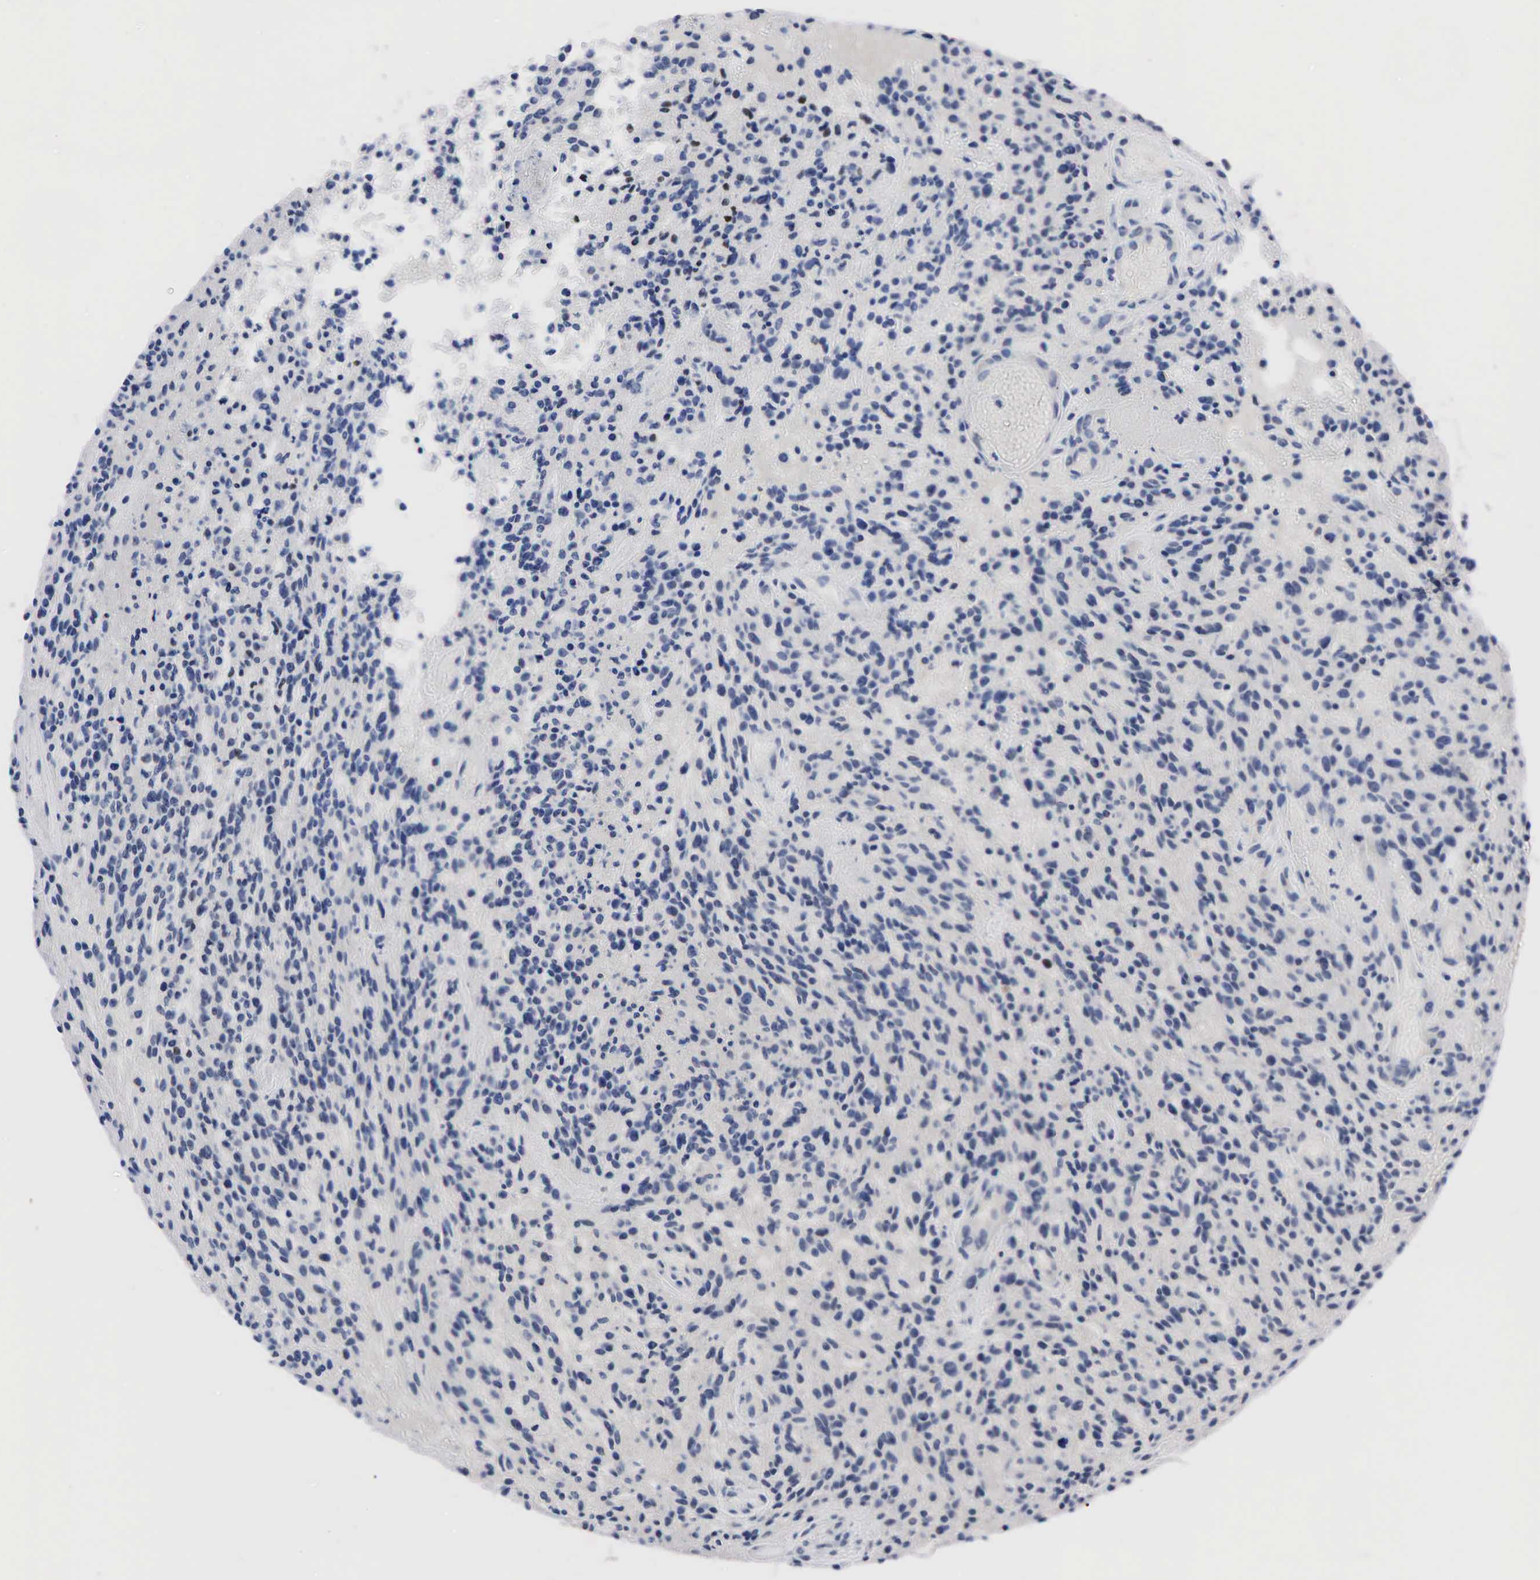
{"staining": {"intensity": "negative", "quantity": "none", "location": "none"}, "tissue": "glioma", "cell_type": "Tumor cells", "image_type": "cancer", "snomed": [{"axis": "morphology", "description": "Glioma, malignant, High grade"}, {"axis": "topography", "description": "Brain"}], "caption": "IHC histopathology image of neoplastic tissue: high-grade glioma (malignant) stained with DAB reveals no significant protein expression in tumor cells.", "gene": "PGR", "patient": {"sex": "female", "age": 13}}